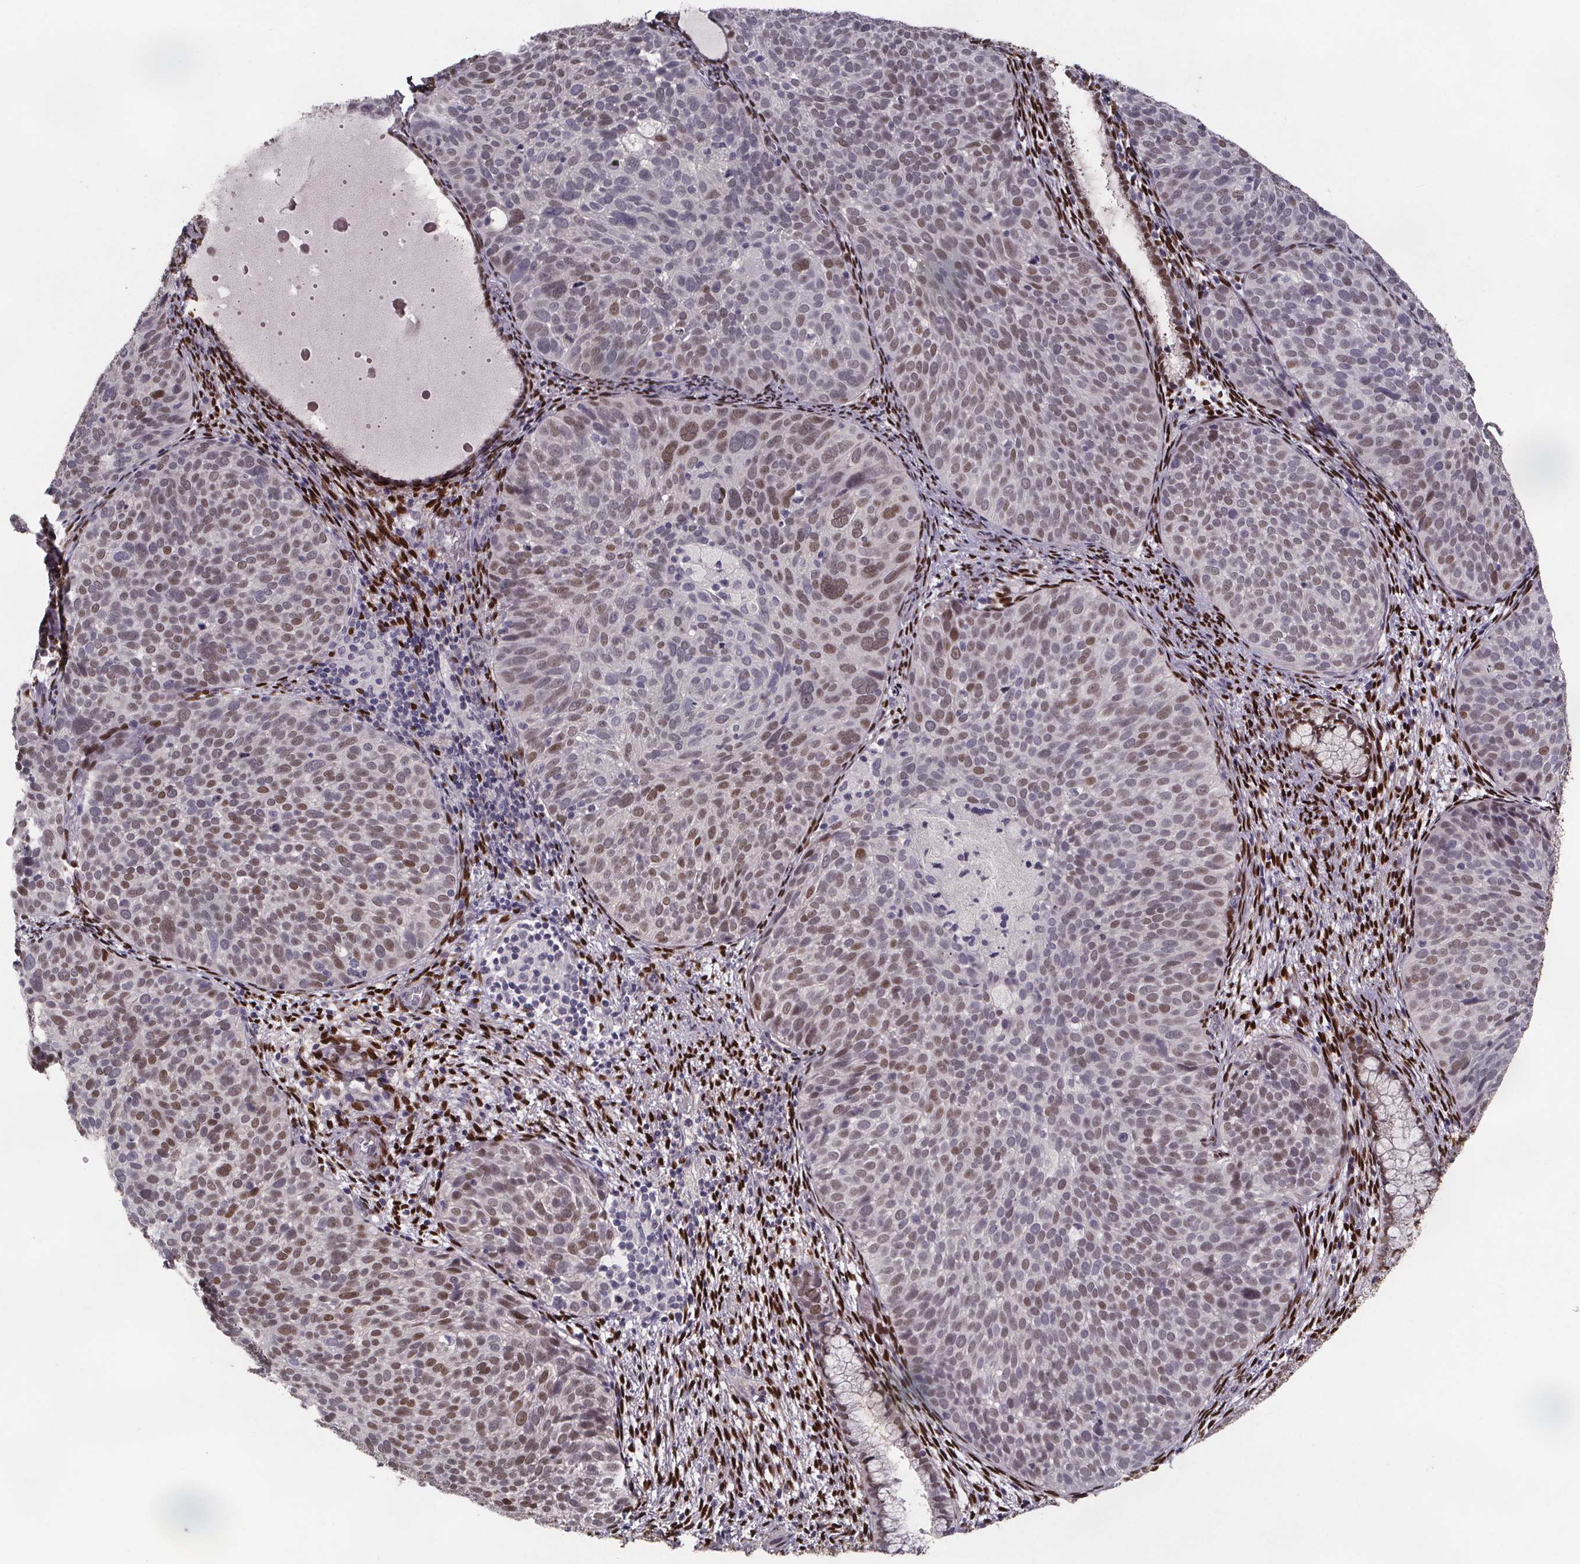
{"staining": {"intensity": "moderate", "quantity": "<25%", "location": "nuclear"}, "tissue": "cervical cancer", "cell_type": "Tumor cells", "image_type": "cancer", "snomed": [{"axis": "morphology", "description": "Squamous cell carcinoma, NOS"}, {"axis": "topography", "description": "Cervix"}], "caption": "Immunohistochemical staining of human cervical squamous cell carcinoma displays low levels of moderate nuclear protein staining in about <25% of tumor cells.", "gene": "AR", "patient": {"sex": "female", "age": 39}}